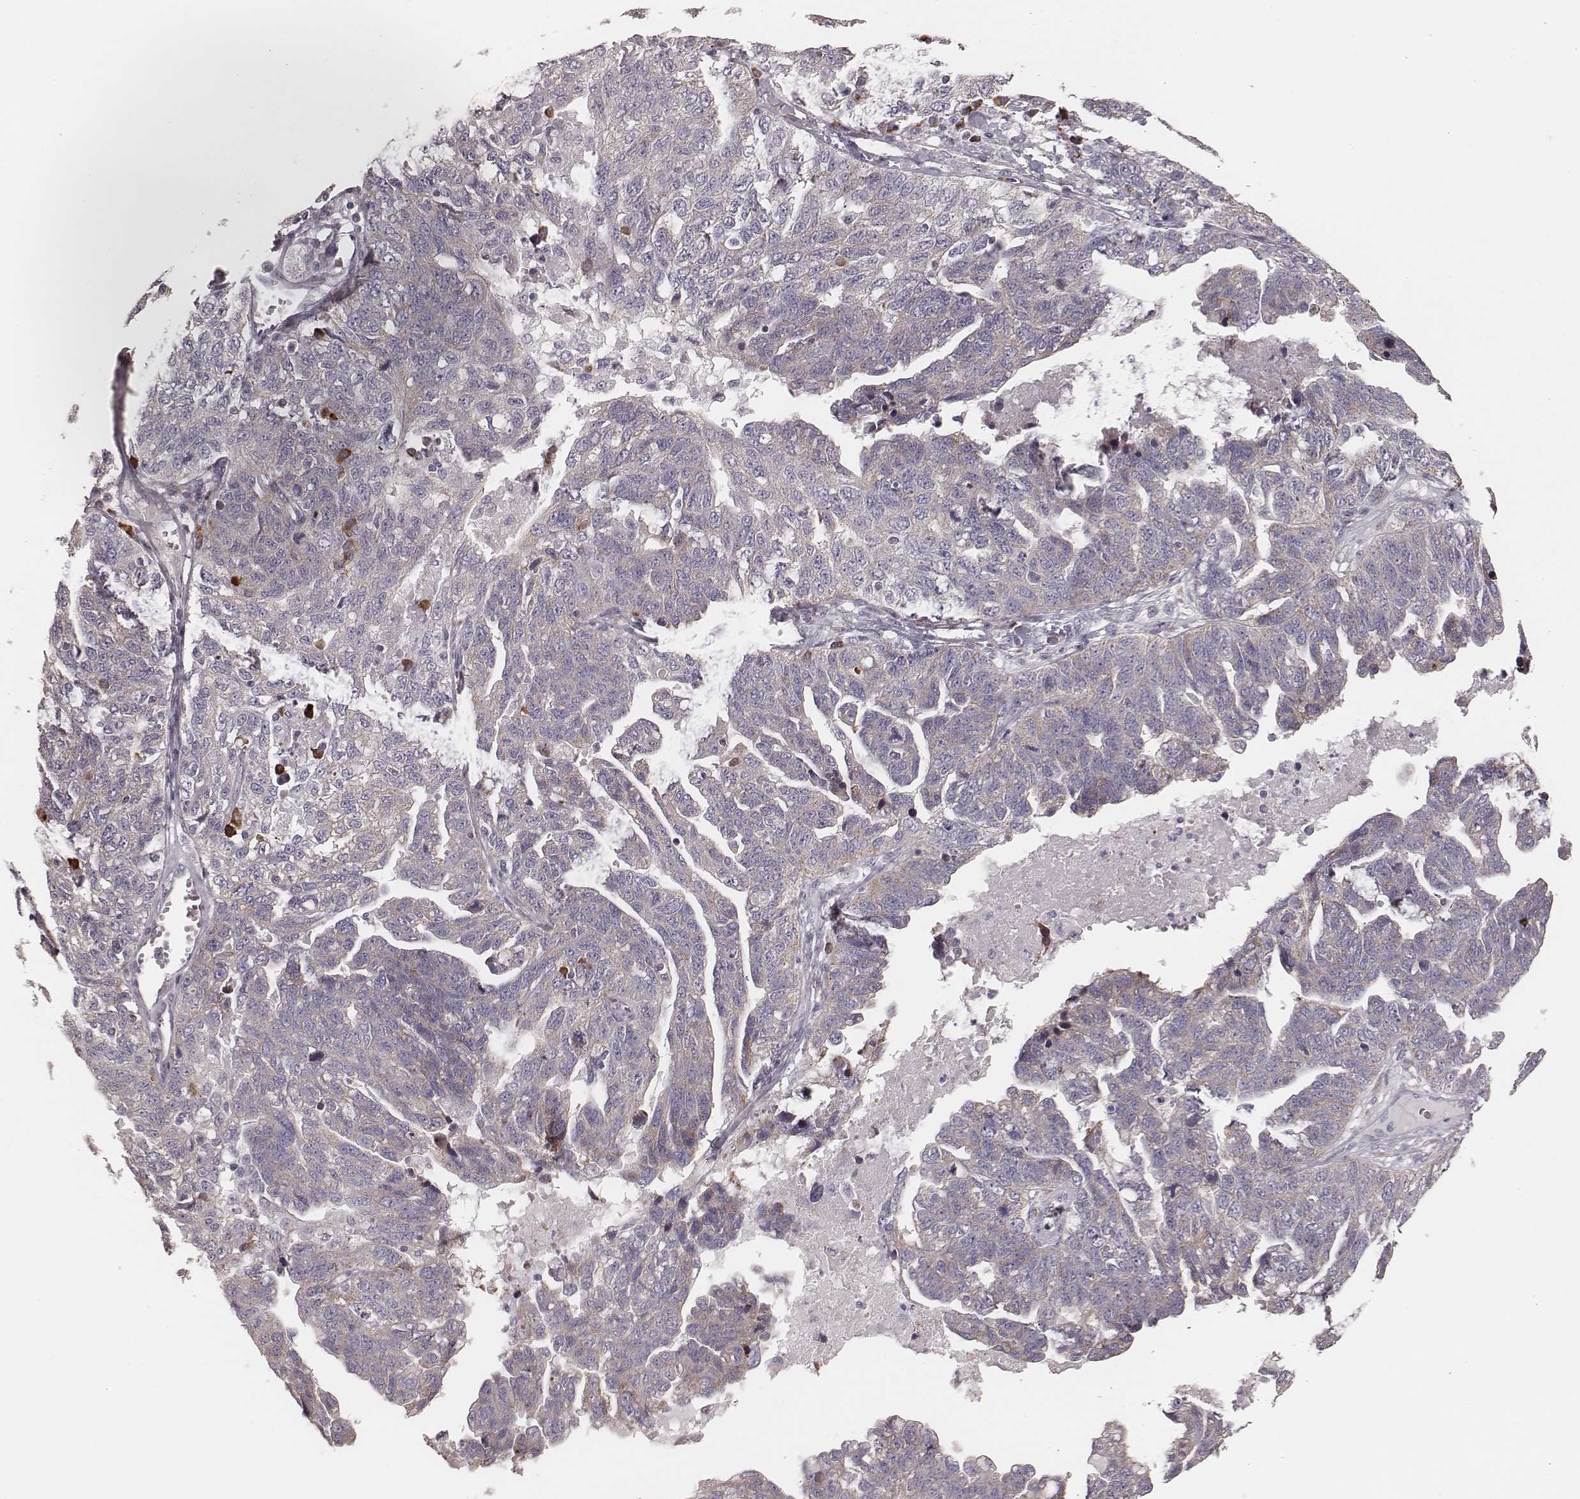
{"staining": {"intensity": "negative", "quantity": "none", "location": "none"}, "tissue": "ovarian cancer", "cell_type": "Tumor cells", "image_type": "cancer", "snomed": [{"axis": "morphology", "description": "Cystadenocarcinoma, serous, NOS"}, {"axis": "topography", "description": "Ovary"}], "caption": "Micrograph shows no significant protein positivity in tumor cells of ovarian serous cystadenocarcinoma. Brightfield microscopy of immunohistochemistry (IHC) stained with DAB (brown) and hematoxylin (blue), captured at high magnification.", "gene": "KIF5C", "patient": {"sex": "female", "age": 71}}